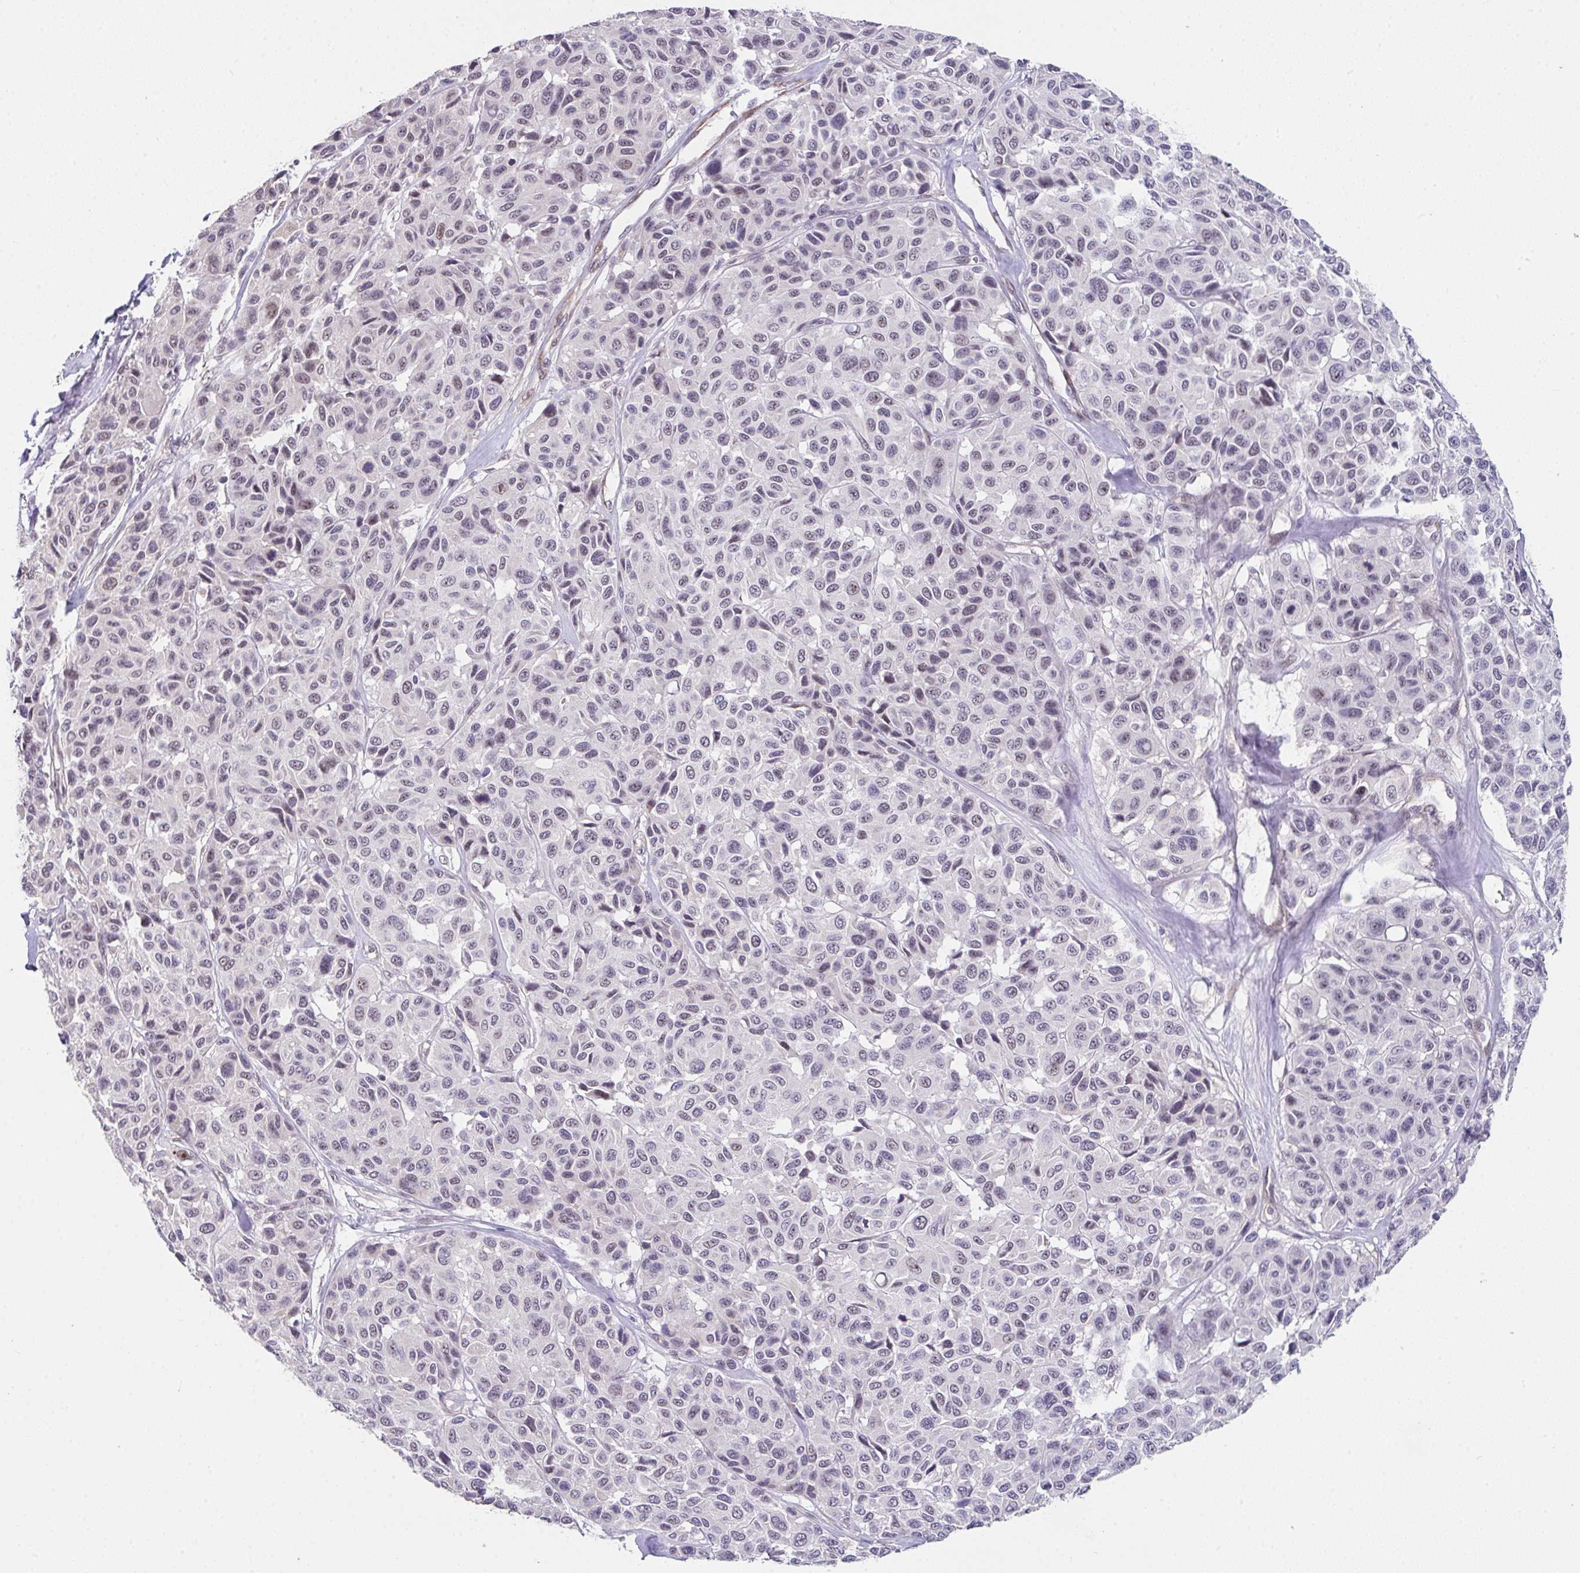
{"staining": {"intensity": "weak", "quantity": "<25%", "location": "nuclear"}, "tissue": "melanoma", "cell_type": "Tumor cells", "image_type": "cancer", "snomed": [{"axis": "morphology", "description": "Malignant melanoma, NOS"}, {"axis": "topography", "description": "Skin"}], "caption": "This is an IHC micrograph of malignant melanoma. There is no positivity in tumor cells.", "gene": "RBBP6", "patient": {"sex": "female", "age": 66}}